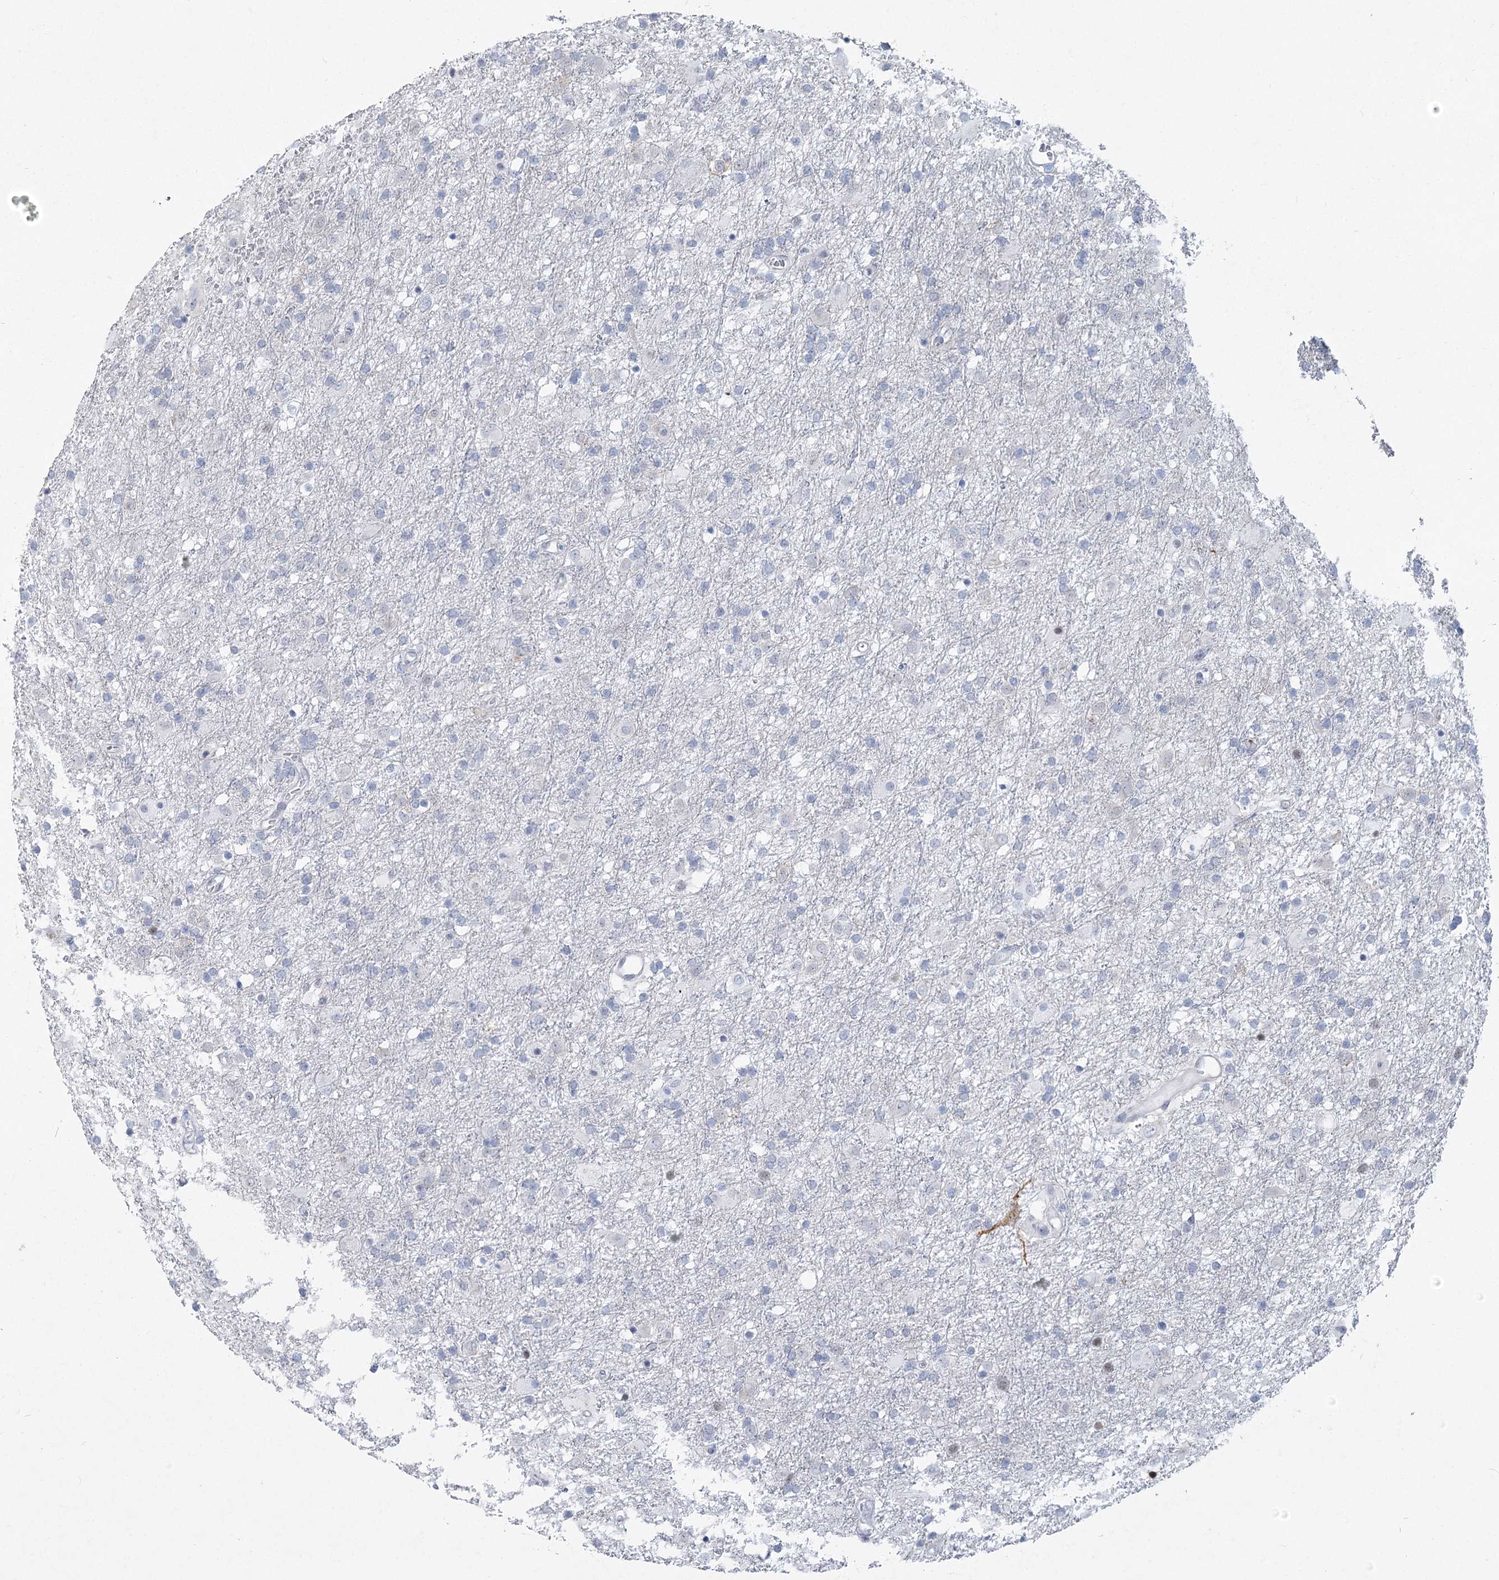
{"staining": {"intensity": "negative", "quantity": "none", "location": "none"}, "tissue": "glioma", "cell_type": "Tumor cells", "image_type": "cancer", "snomed": [{"axis": "morphology", "description": "Glioma, malignant, Low grade"}, {"axis": "topography", "description": "Brain"}], "caption": "A histopathology image of human glioma is negative for staining in tumor cells. (DAB IHC with hematoxylin counter stain).", "gene": "ABITRAM", "patient": {"sex": "male", "age": 65}}